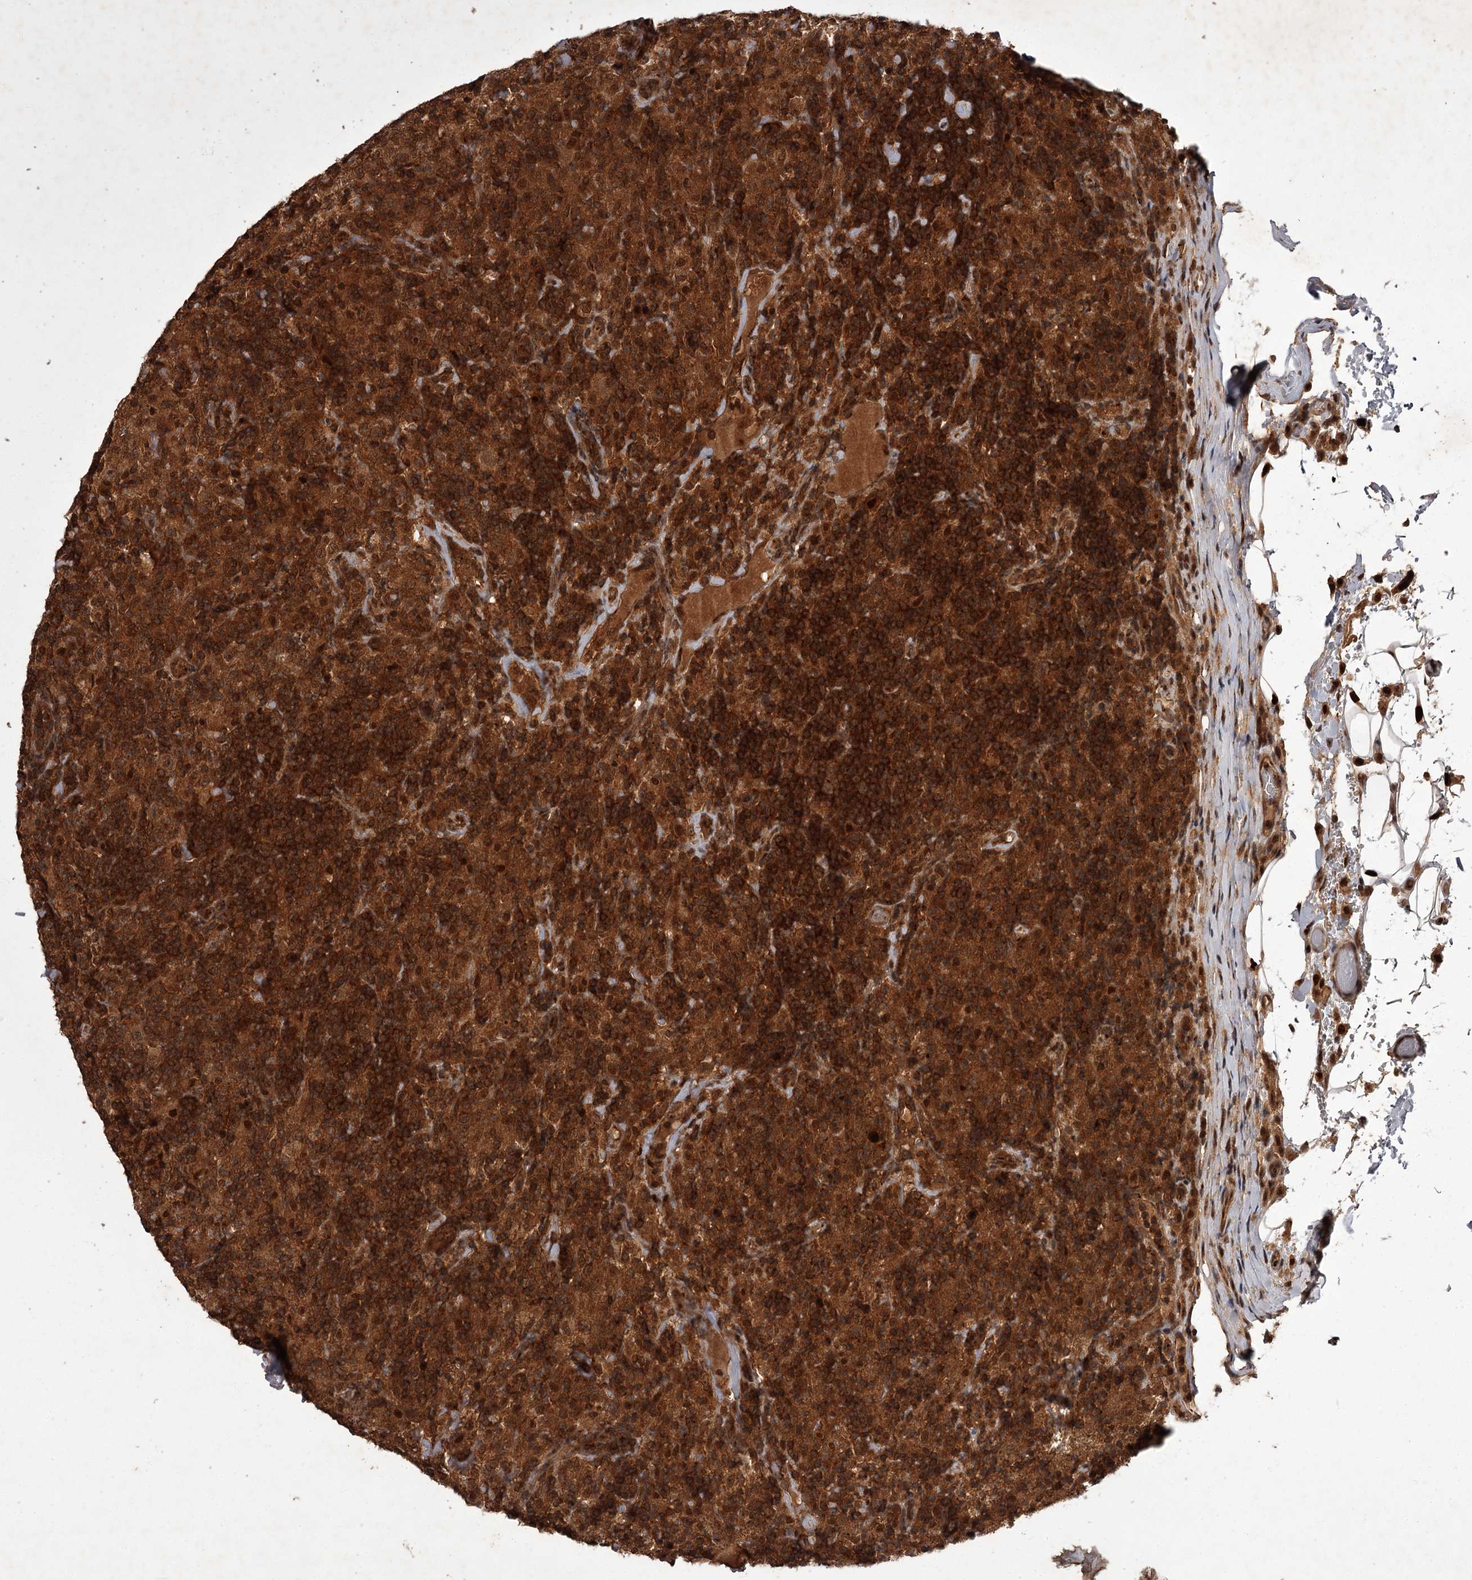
{"staining": {"intensity": "moderate", "quantity": ">75%", "location": "cytoplasmic/membranous"}, "tissue": "lymphoma", "cell_type": "Tumor cells", "image_type": "cancer", "snomed": [{"axis": "morphology", "description": "Hodgkin's disease, NOS"}, {"axis": "topography", "description": "Lymph node"}], "caption": "Lymphoma stained for a protein shows moderate cytoplasmic/membranous positivity in tumor cells. (DAB IHC, brown staining for protein, blue staining for nuclei).", "gene": "TBC1D23", "patient": {"sex": "male", "age": 70}}